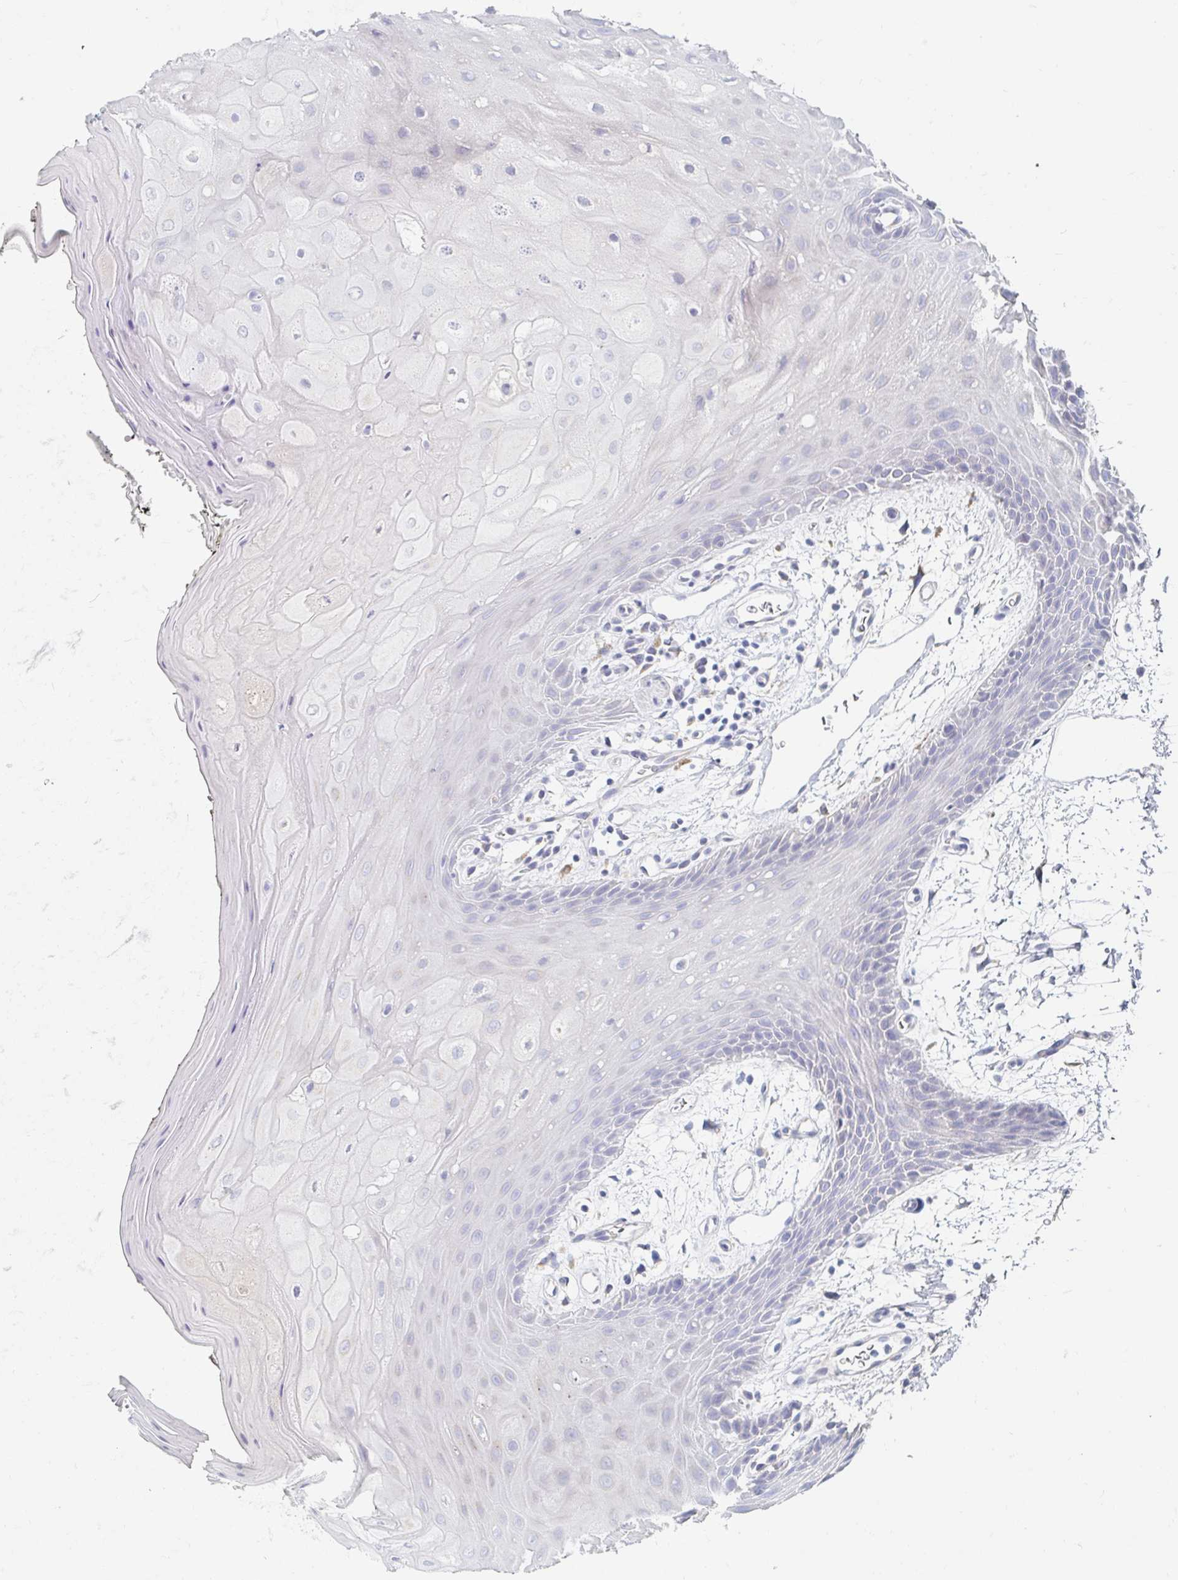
{"staining": {"intensity": "negative", "quantity": "none", "location": "none"}, "tissue": "oral mucosa", "cell_type": "Squamous epithelial cells", "image_type": "normal", "snomed": [{"axis": "morphology", "description": "Normal tissue, NOS"}, {"axis": "topography", "description": "Oral tissue"}, {"axis": "topography", "description": "Tounge, NOS"}], "caption": "The IHC photomicrograph has no significant staining in squamous epithelial cells of oral mucosa.", "gene": "MYLK2", "patient": {"sex": "female", "age": 59}}